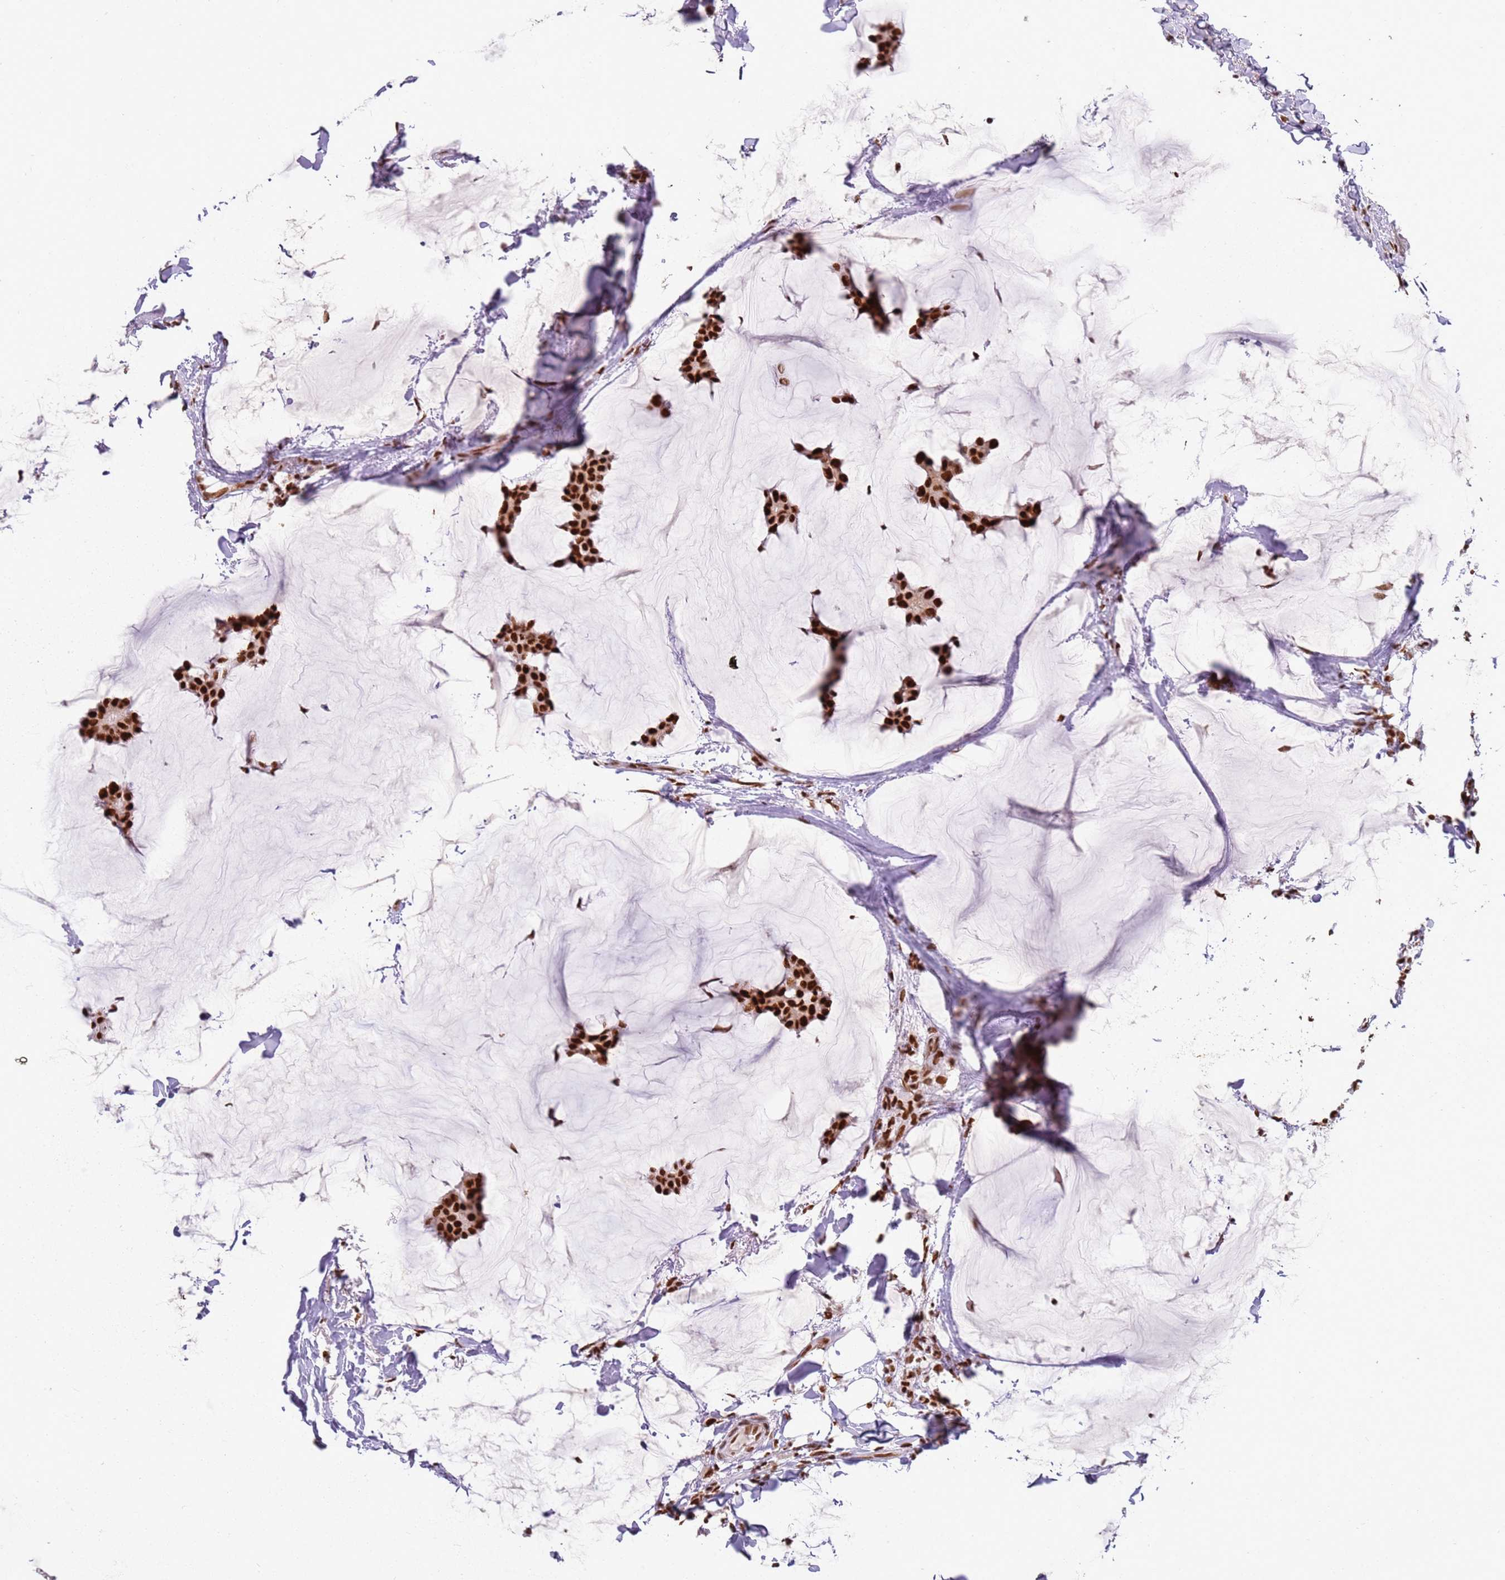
{"staining": {"intensity": "strong", "quantity": ">75%", "location": "nuclear"}, "tissue": "breast cancer", "cell_type": "Tumor cells", "image_type": "cancer", "snomed": [{"axis": "morphology", "description": "Duct carcinoma"}, {"axis": "topography", "description": "Breast"}], "caption": "Protein expression analysis of intraductal carcinoma (breast) displays strong nuclear staining in about >75% of tumor cells.", "gene": "TENT4A", "patient": {"sex": "female", "age": 93}}